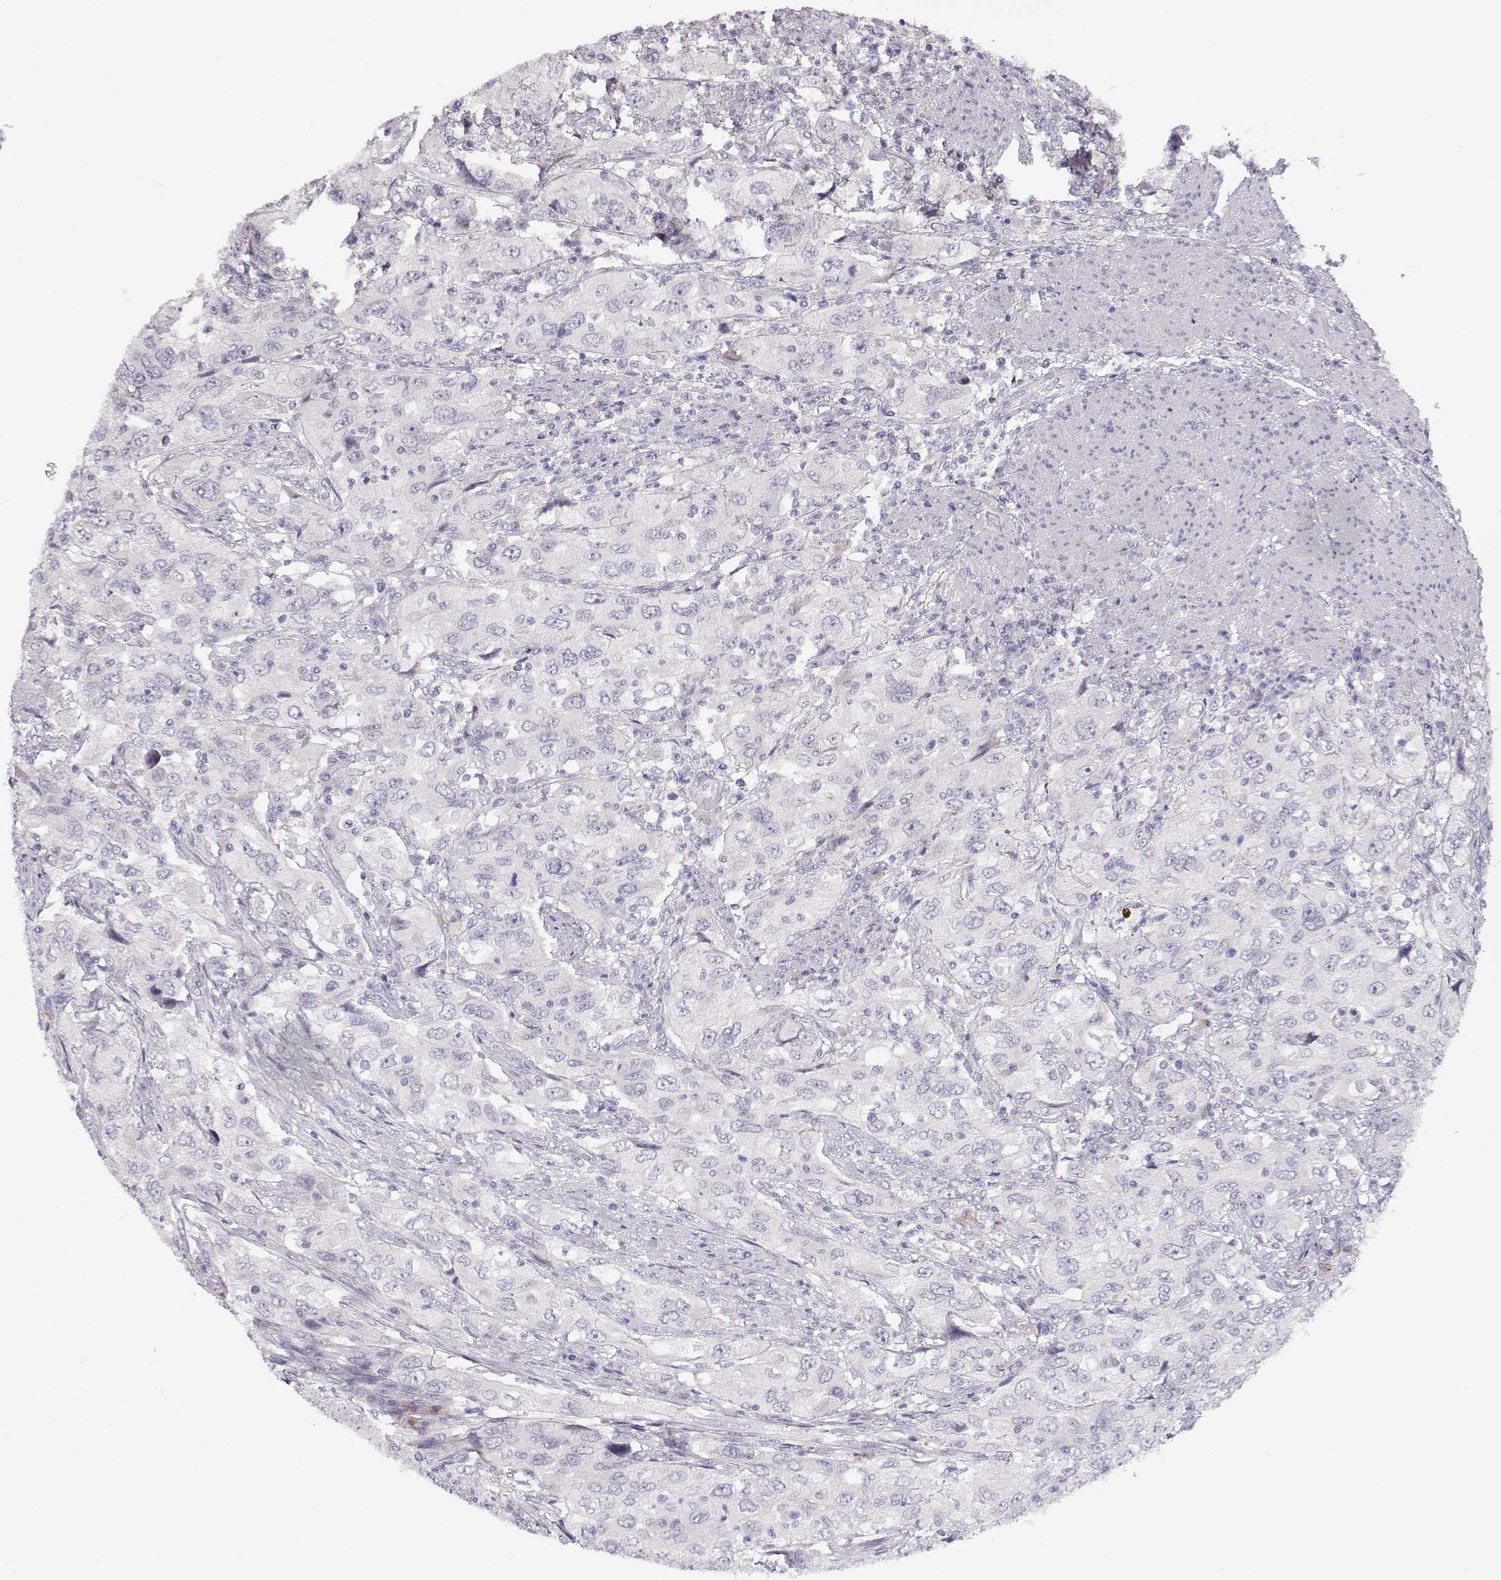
{"staining": {"intensity": "negative", "quantity": "none", "location": "none"}, "tissue": "urothelial cancer", "cell_type": "Tumor cells", "image_type": "cancer", "snomed": [{"axis": "morphology", "description": "Urothelial carcinoma, High grade"}, {"axis": "topography", "description": "Urinary bladder"}], "caption": "Immunohistochemistry (IHC) photomicrograph of neoplastic tissue: human urothelial carcinoma (high-grade) stained with DAB demonstrates no significant protein expression in tumor cells.", "gene": "TTC26", "patient": {"sex": "male", "age": 76}}